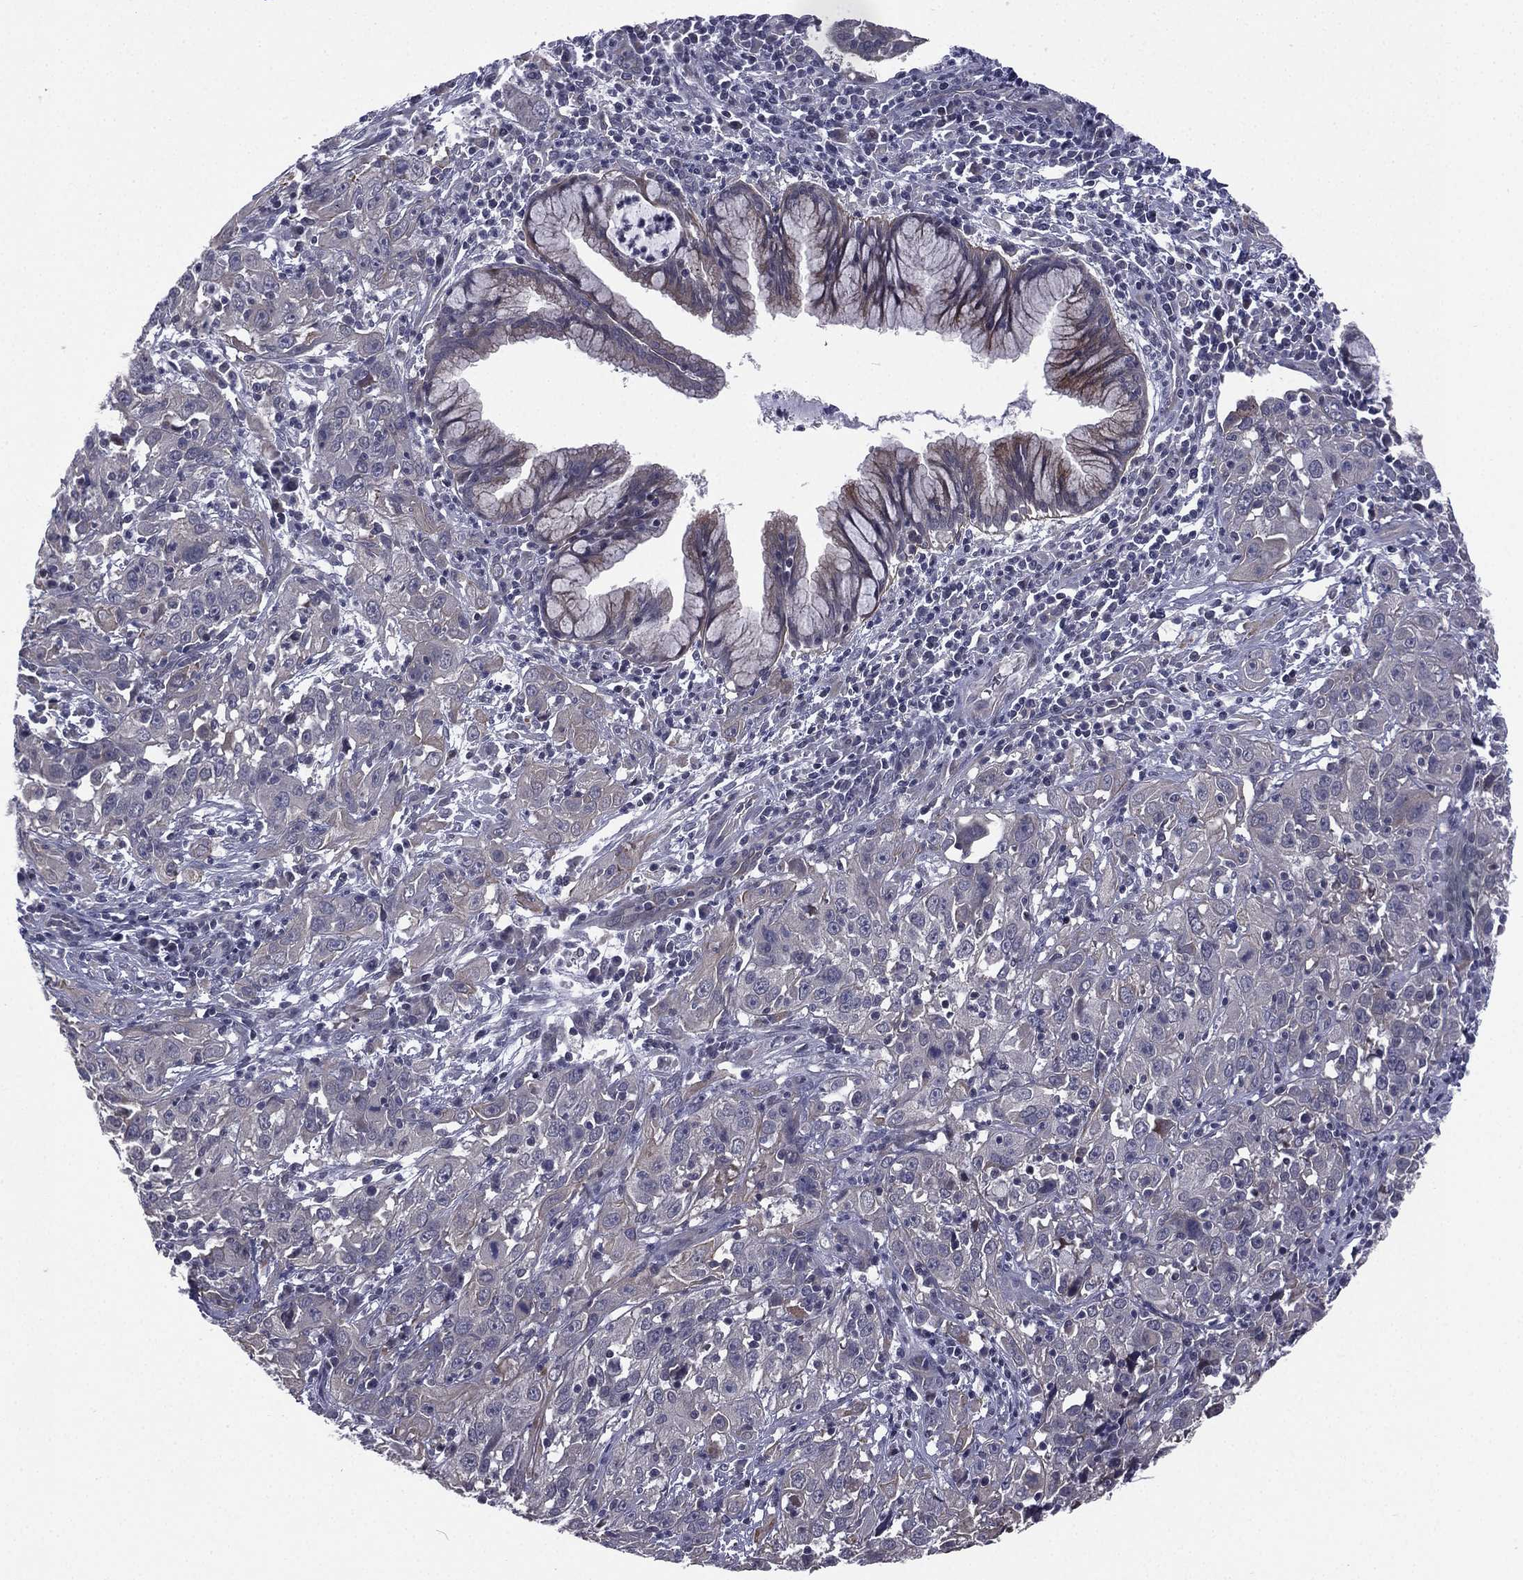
{"staining": {"intensity": "negative", "quantity": "none", "location": "none"}, "tissue": "cervical cancer", "cell_type": "Tumor cells", "image_type": "cancer", "snomed": [{"axis": "morphology", "description": "Squamous cell carcinoma, NOS"}, {"axis": "topography", "description": "Cervix"}], "caption": "An image of cervical cancer (squamous cell carcinoma) stained for a protein shows no brown staining in tumor cells.", "gene": "ACTRT2", "patient": {"sex": "female", "age": 32}}